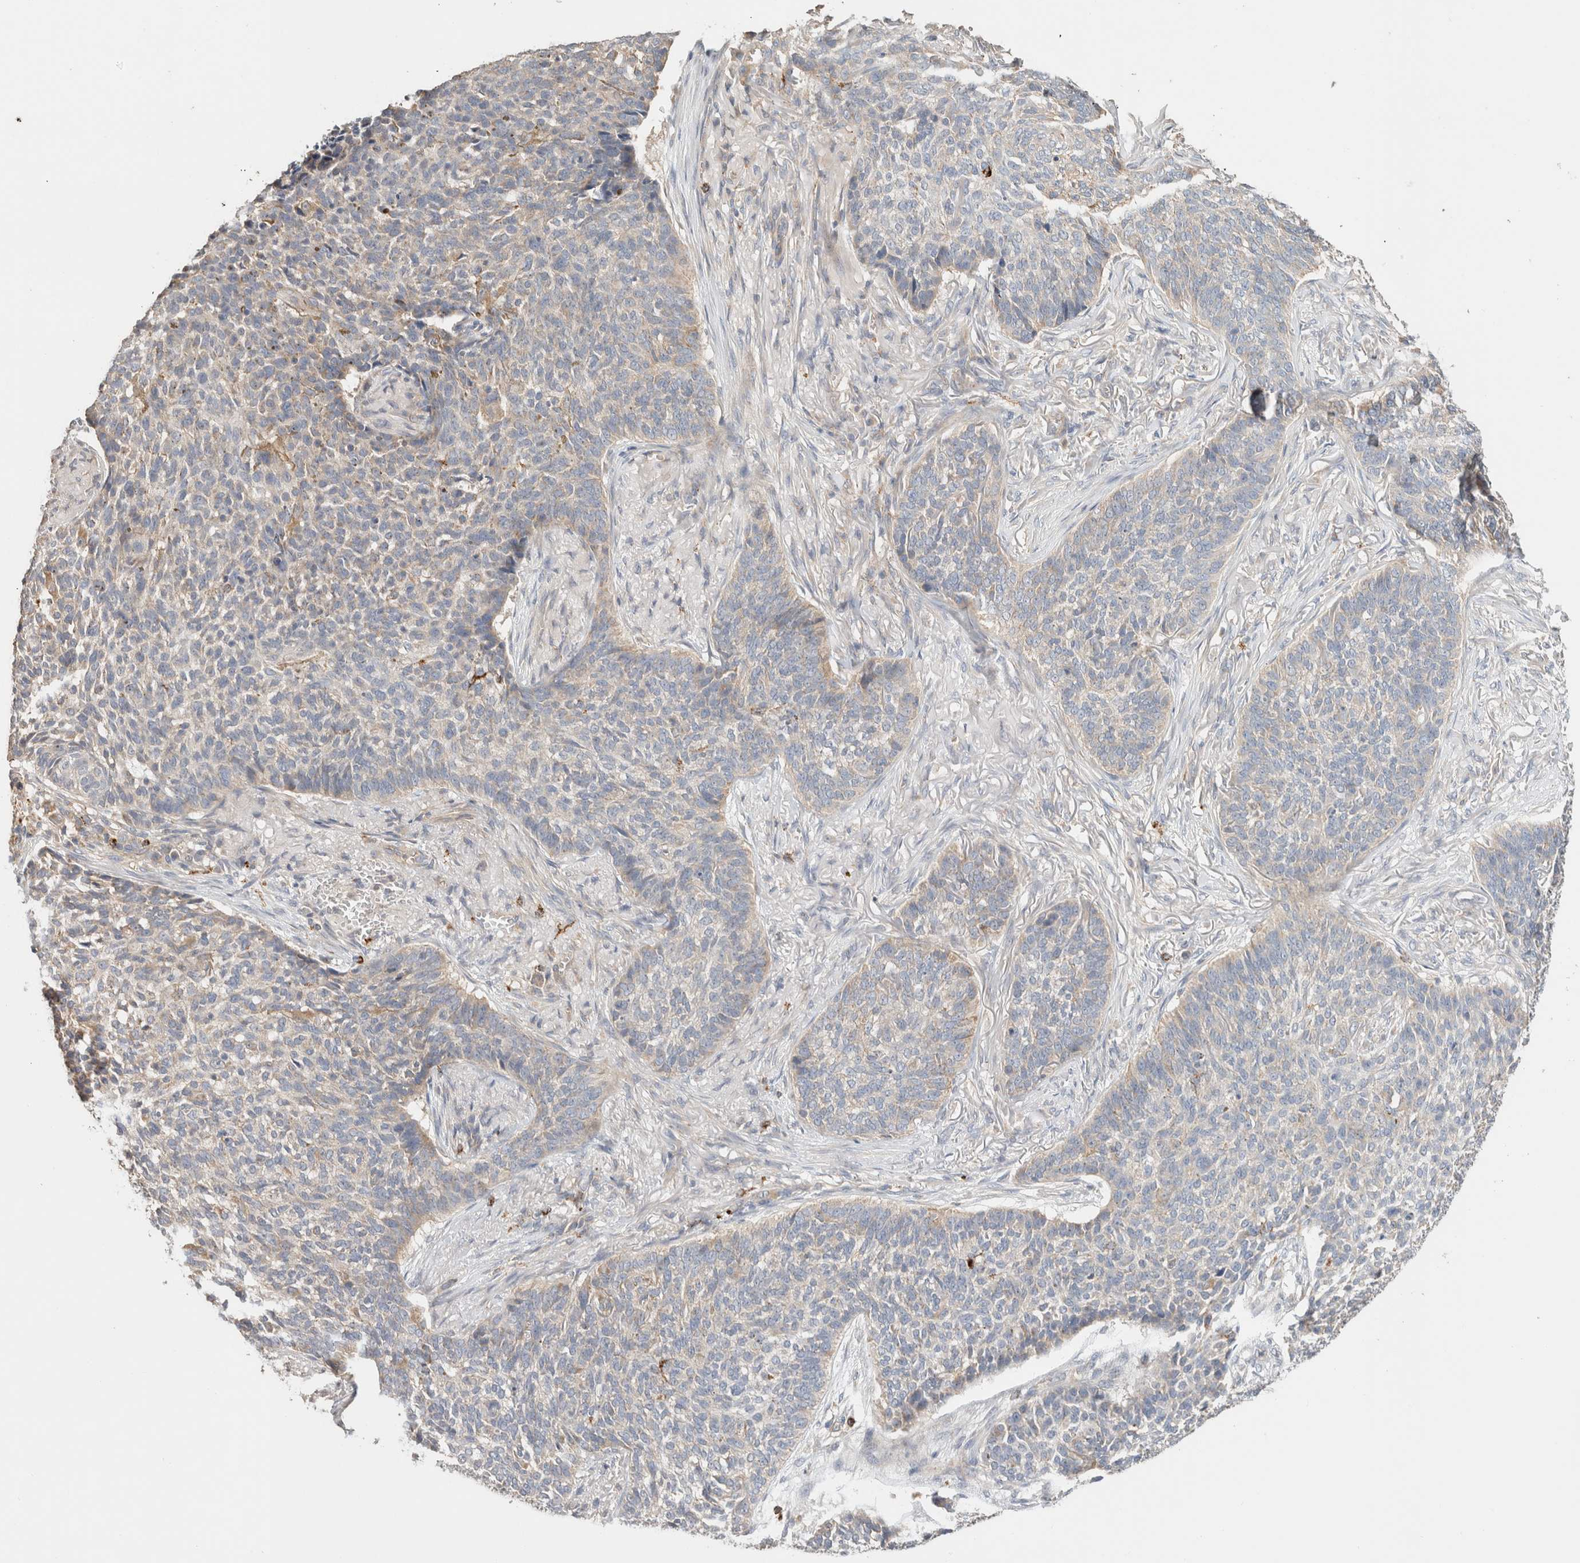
{"staining": {"intensity": "weak", "quantity": "<25%", "location": "cytoplasmic/membranous"}, "tissue": "skin cancer", "cell_type": "Tumor cells", "image_type": "cancer", "snomed": [{"axis": "morphology", "description": "Basal cell carcinoma"}, {"axis": "topography", "description": "Skin"}], "caption": "Immunohistochemistry micrograph of neoplastic tissue: human skin cancer stained with DAB displays no significant protein staining in tumor cells.", "gene": "B3GNTL1", "patient": {"sex": "male", "age": 85}}